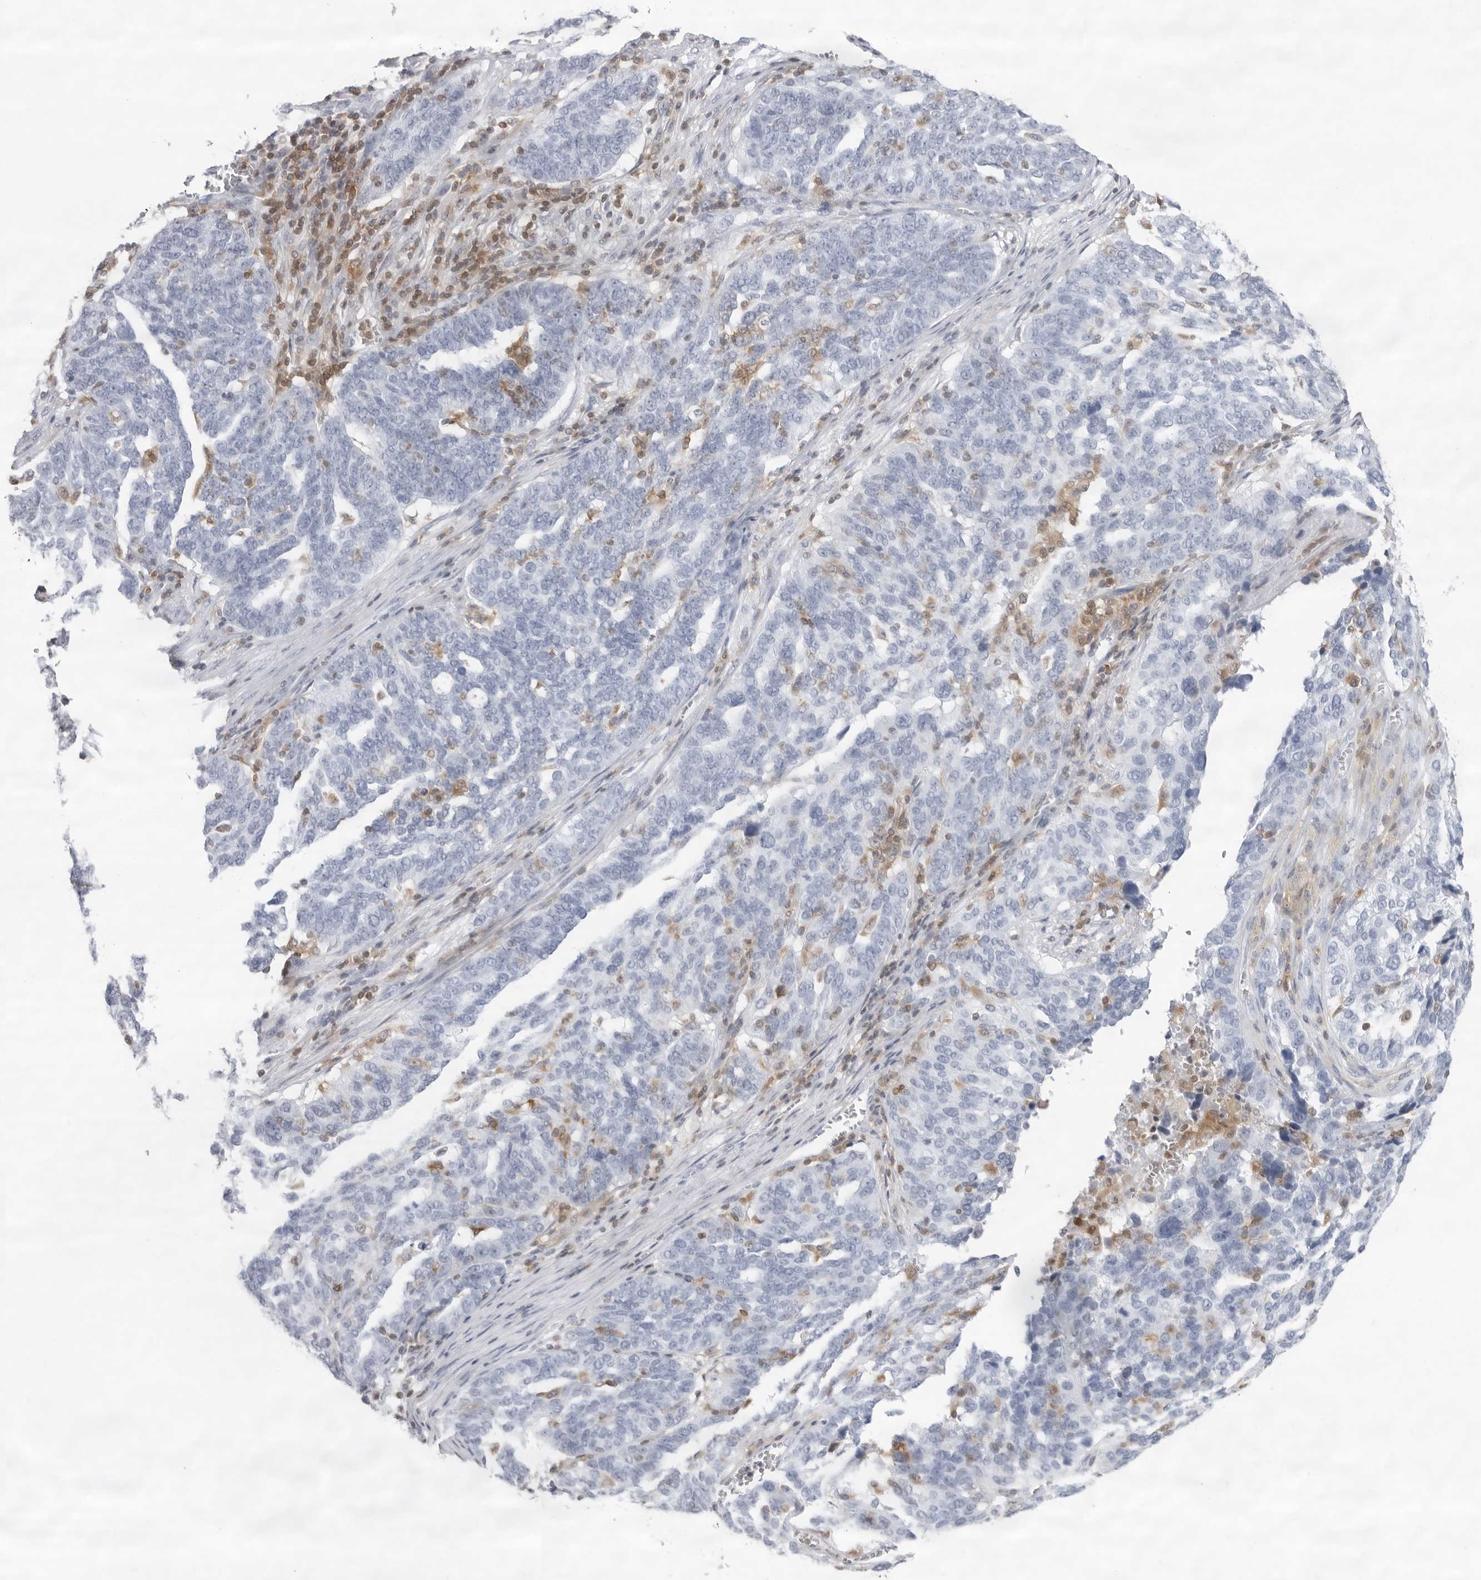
{"staining": {"intensity": "negative", "quantity": "none", "location": "none"}, "tissue": "ovarian cancer", "cell_type": "Tumor cells", "image_type": "cancer", "snomed": [{"axis": "morphology", "description": "Cystadenocarcinoma, serous, NOS"}, {"axis": "topography", "description": "Ovary"}], "caption": "Ovarian serous cystadenocarcinoma was stained to show a protein in brown. There is no significant positivity in tumor cells. (DAB IHC with hematoxylin counter stain).", "gene": "FMNL1", "patient": {"sex": "female", "age": 59}}